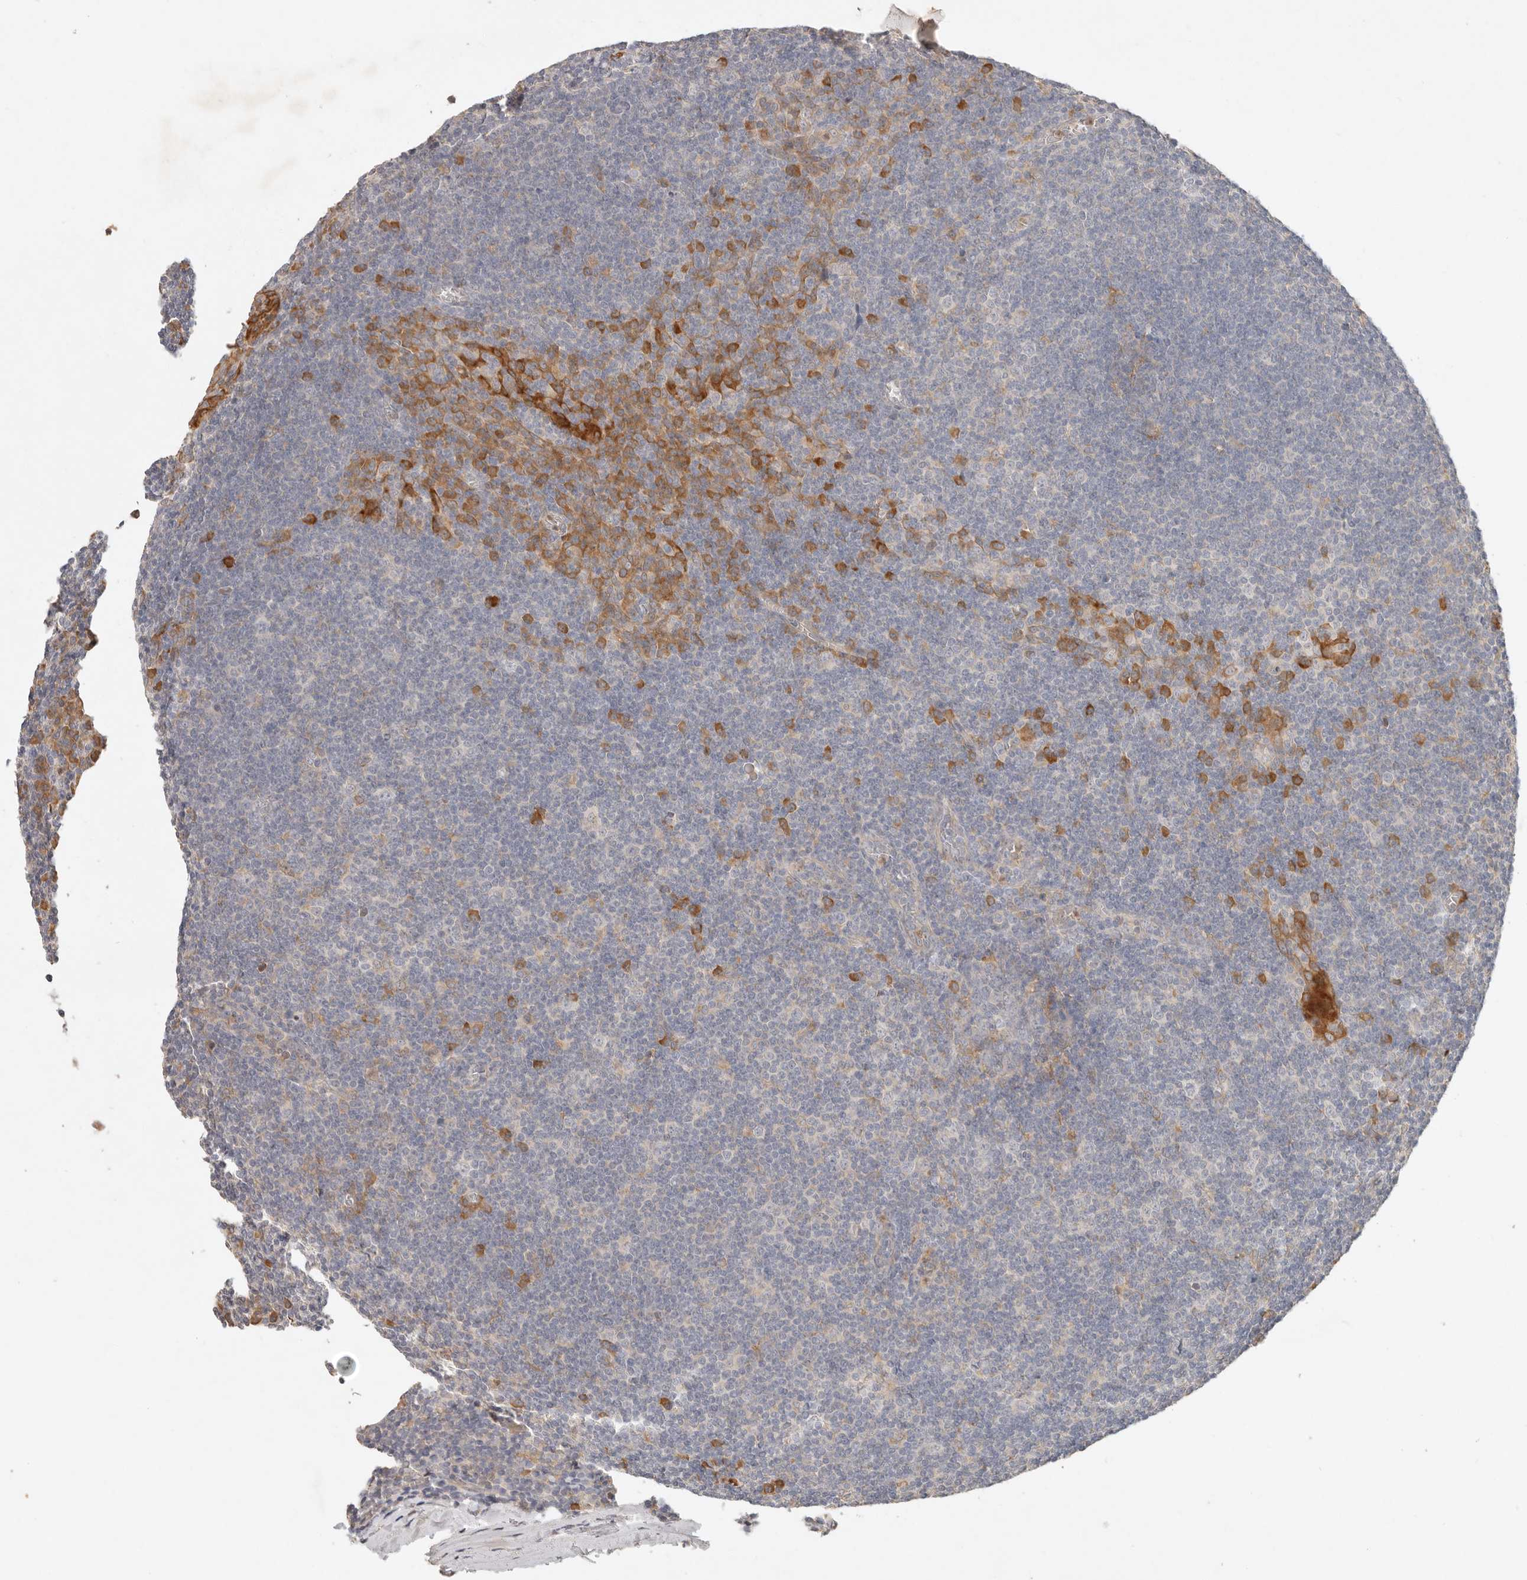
{"staining": {"intensity": "negative", "quantity": "none", "location": "none"}, "tissue": "tonsil", "cell_type": "Germinal center cells", "image_type": "normal", "snomed": [{"axis": "morphology", "description": "Normal tissue, NOS"}, {"axis": "topography", "description": "Tonsil"}], "caption": "Immunohistochemistry (IHC) micrograph of unremarkable human tonsil stained for a protein (brown), which exhibits no positivity in germinal center cells.", "gene": "ARHGEF10L", "patient": {"sex": "male", "age": 37}}